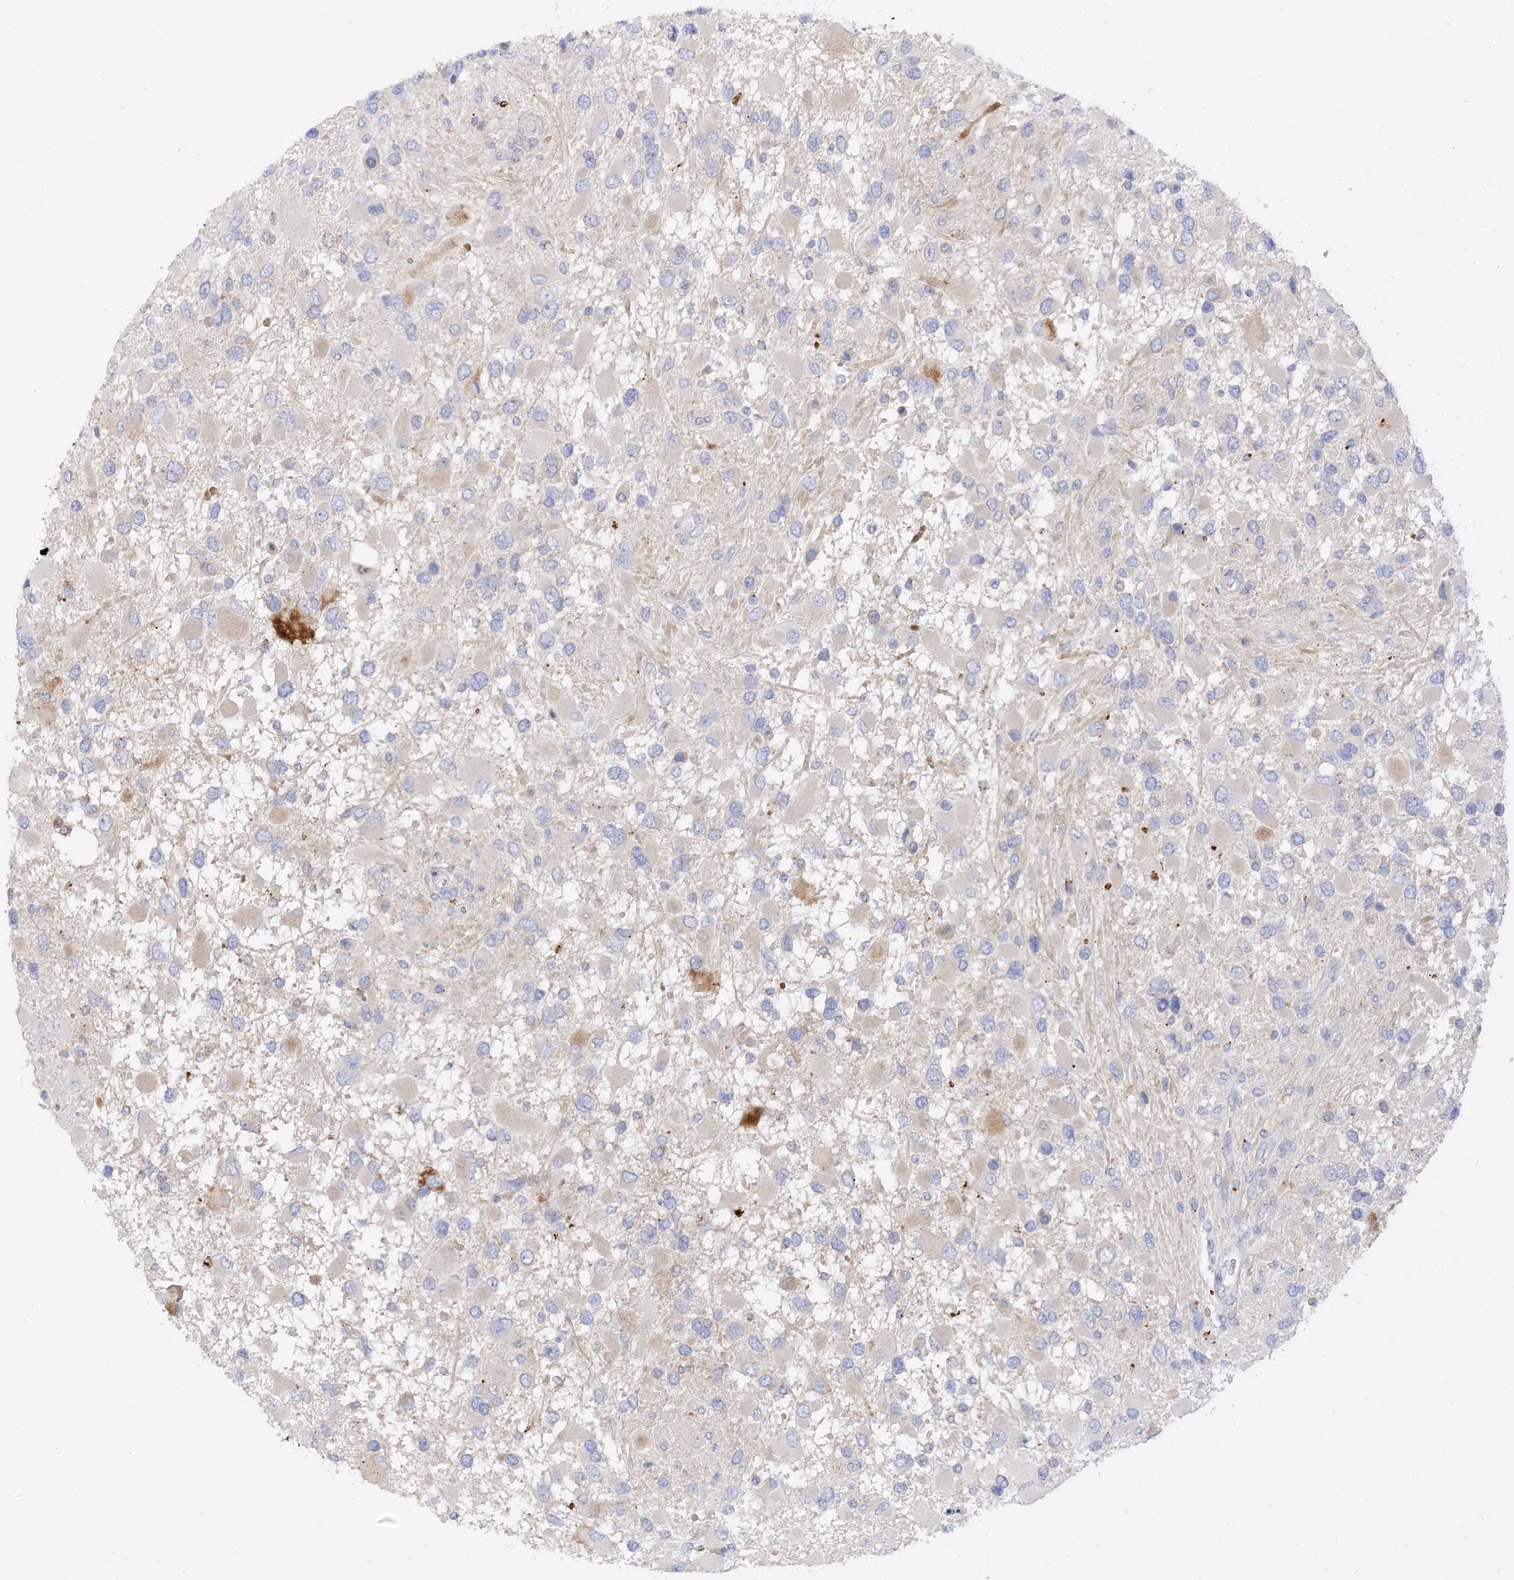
{"staining": {"intensity": "negative", "quantity": "none", "location": "none"}, "tissue": "glioma", "cell_type": "Tumor cells", "image_type": "cancer", "snomed": [{"axis": "morphology", "description": "Glioma, malignant, High grade"}, {"axis": "topography", "description": "Brain"}], "caption": "Tumor cells are negative for brown protein staining in glioma.", "gene": "ARV1", "patient": {"sex": "male", "age": 53}}